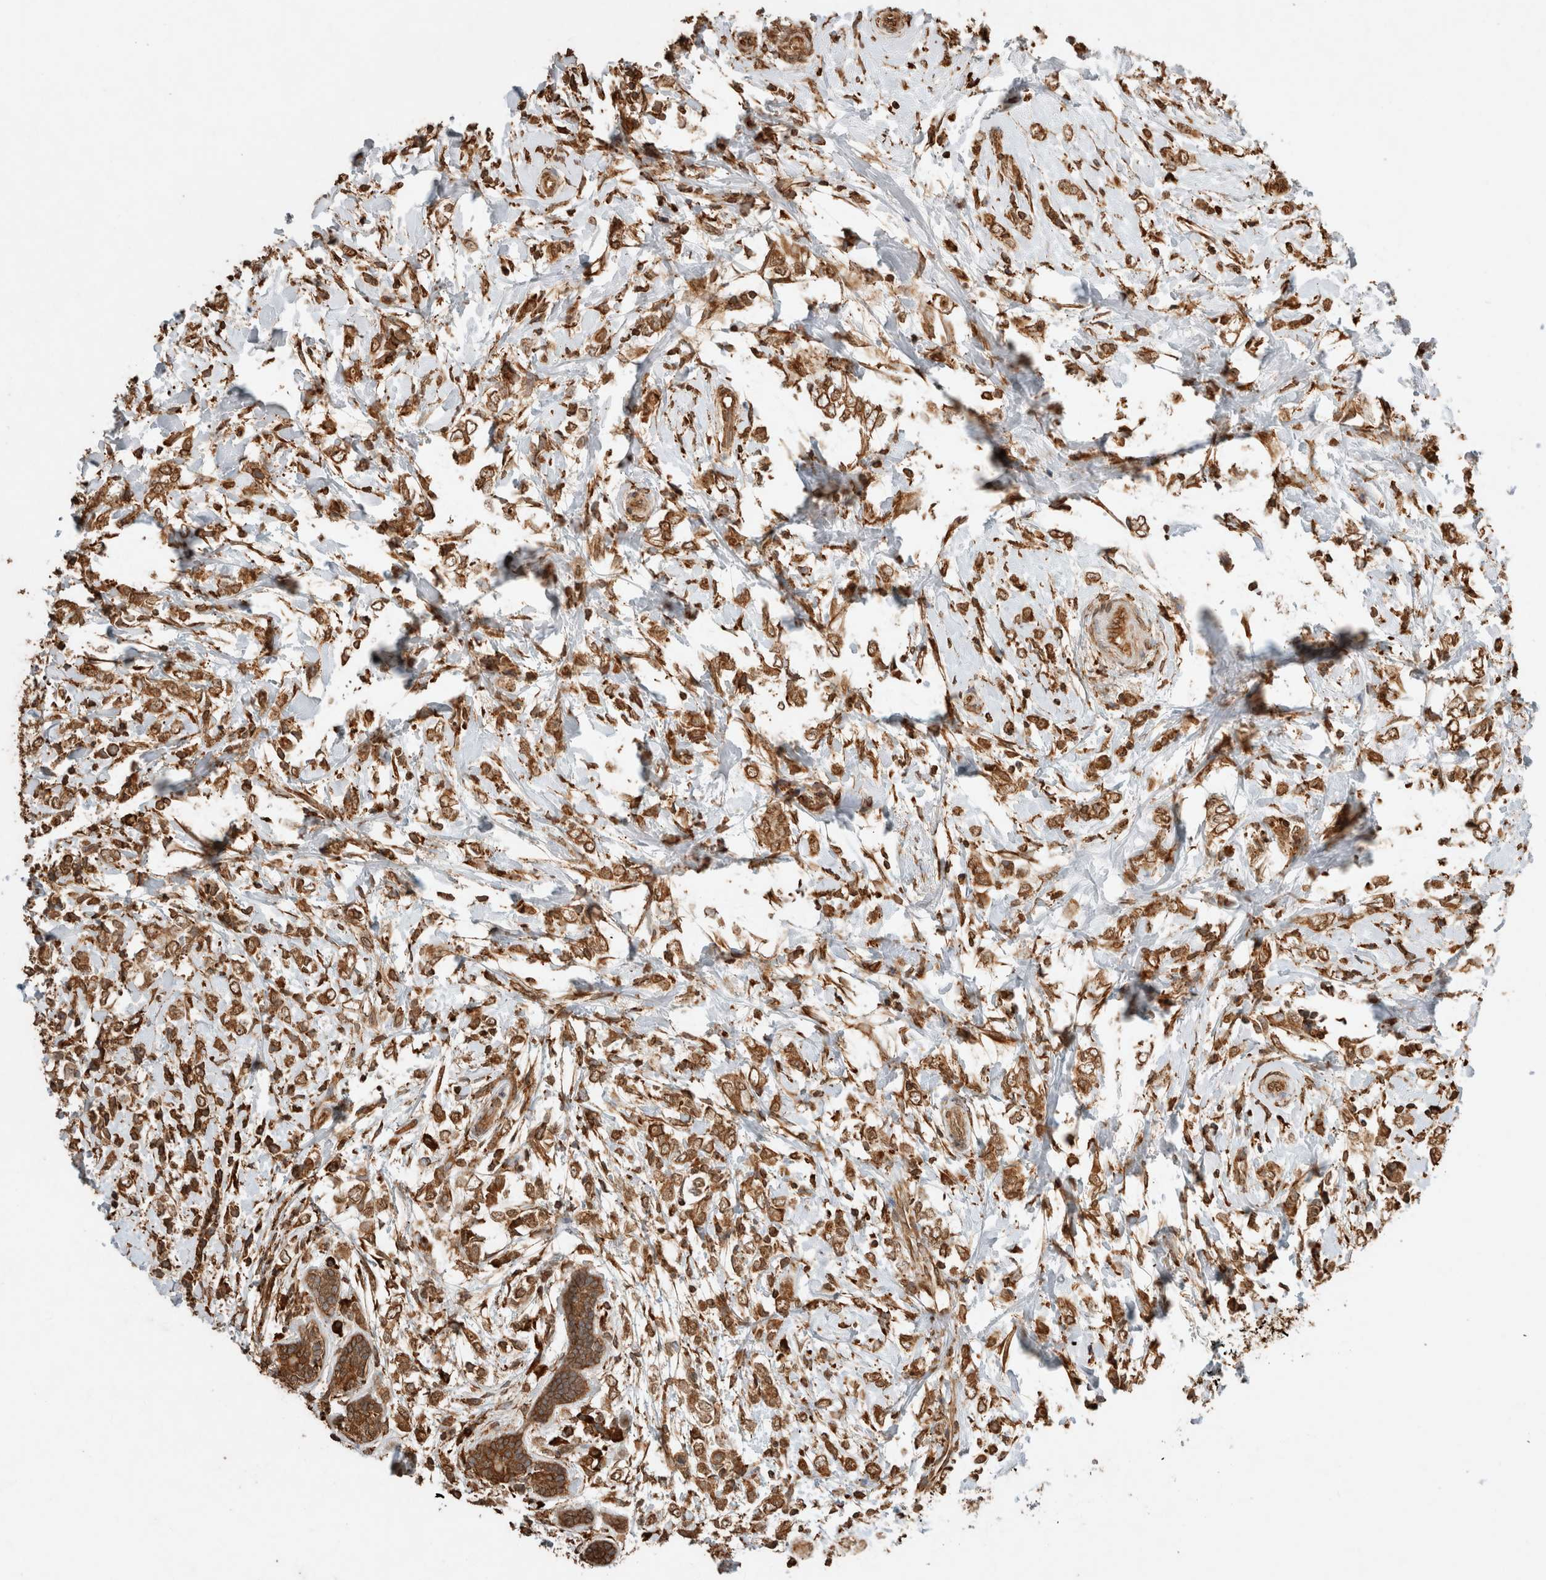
{"staining": {"intensity": "moderate", "quantity": ">75%", "location": "cytoplasmic/membranous"}, "tissue": "breast cancer", "cell_type": "Tumor cells", "image_type": "cancer", "snomed": [{"axis": "morphology", "description": "Normal tissue, NOS"}, {"axis": "morphology", "description": "Lobular carcinoma"}, {"axis": "topography", "description": "Breast"}], "caption": "A brown stain labels moderate cytoplasmic/membranous staining of a protein in human breast lobular carcinoma tumor cells. (Brightfield microscopy of DAB IHC at high magnification).", "gene": "ERAP1", "patient": {"sex": "female", "age": 47}}